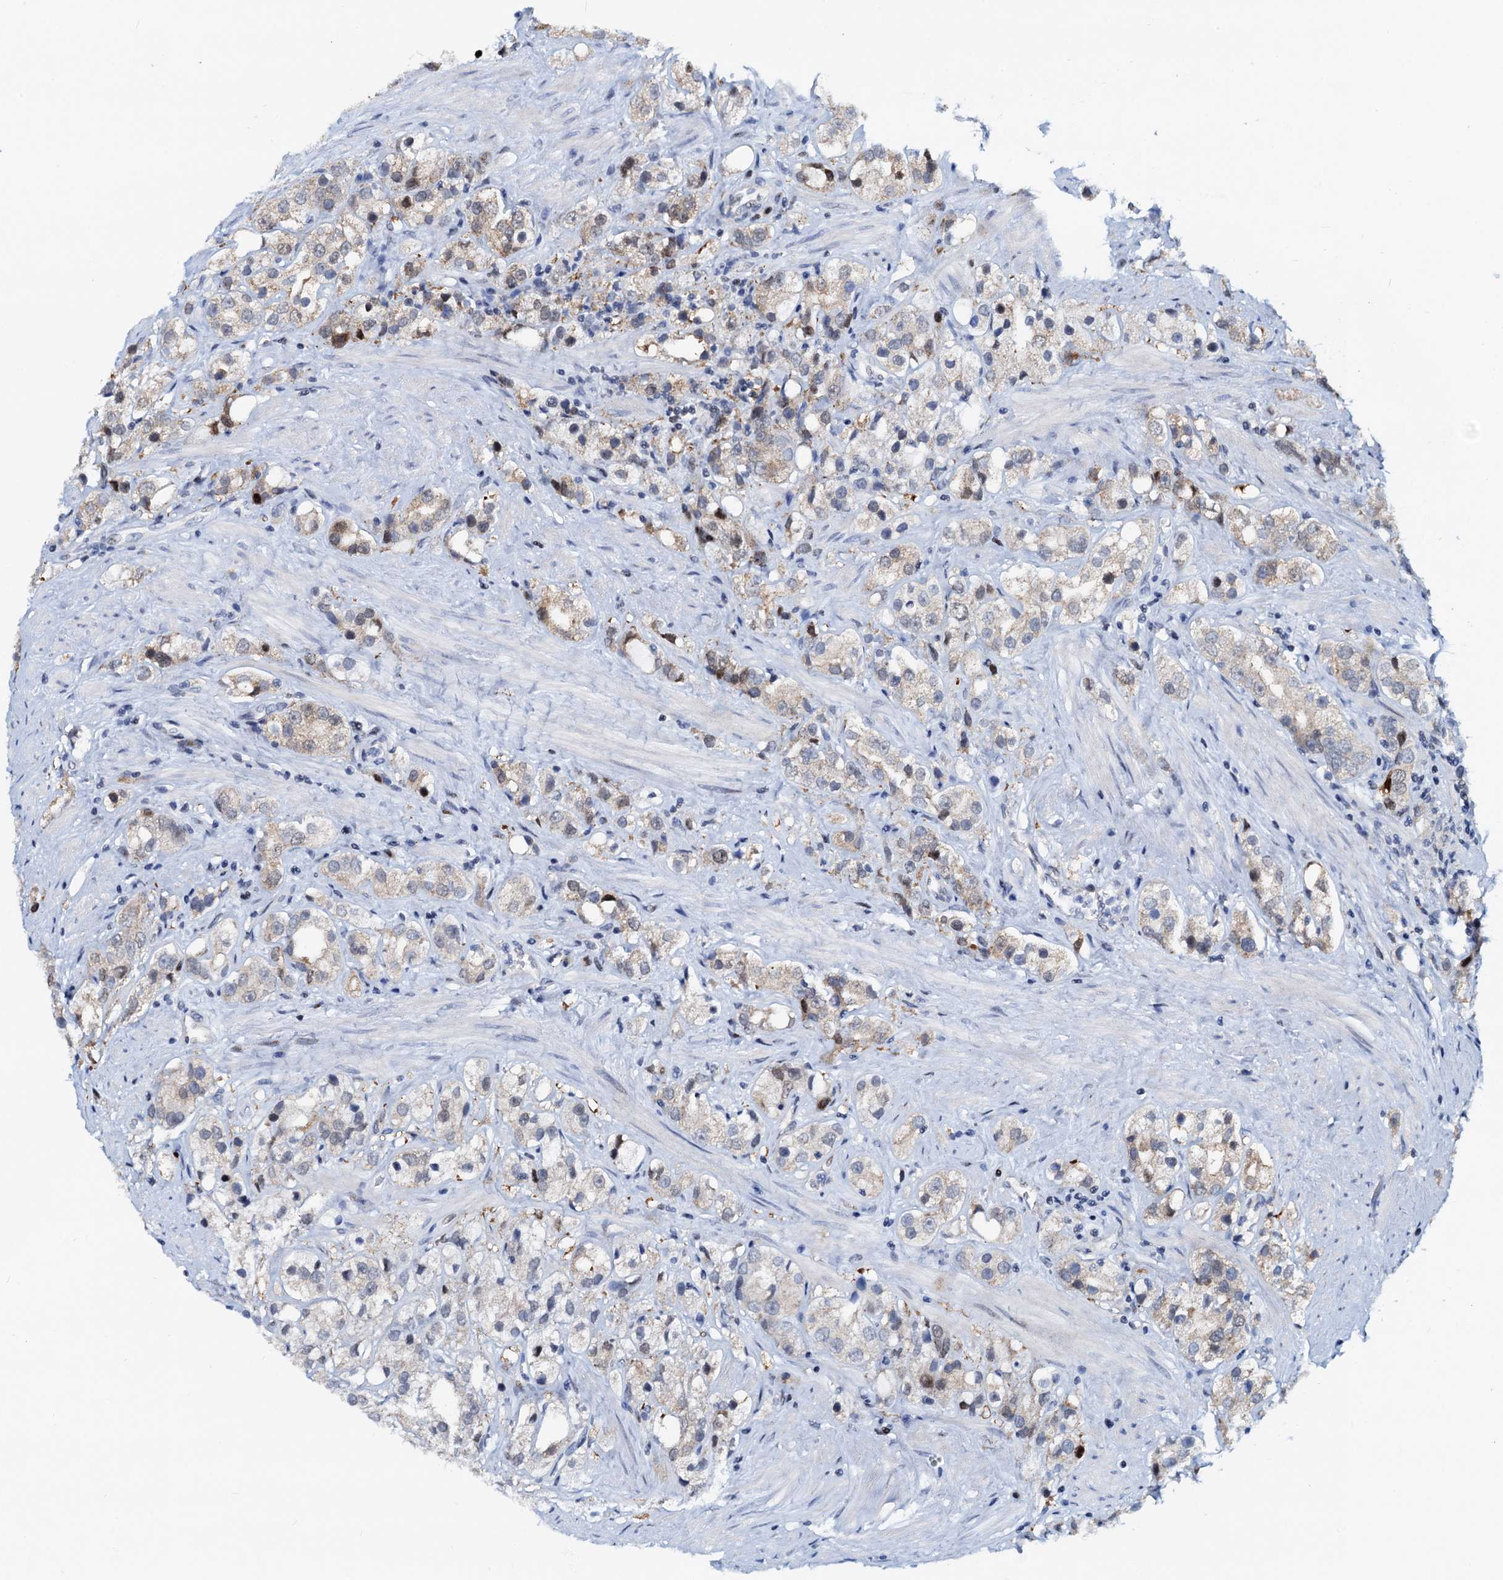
{"staining": {"intensity": "weak", "quantity": "<25%", "location": "cytoplasmic/membranous"}, "tissue": "prostate cancer", "cell_type": "Tumor cells", "image_type": "cancer", "snomed": [{"axis": "morphology", "description": "Adenocarcinoma, NOS"}, {"axis": "topography", "description": "Prostate"}], "caption": "Tumor cells show no significant protein staining in prostate cancer.", "gene": "PTGES3", "patient": {"sex": "male", "age": 79}}